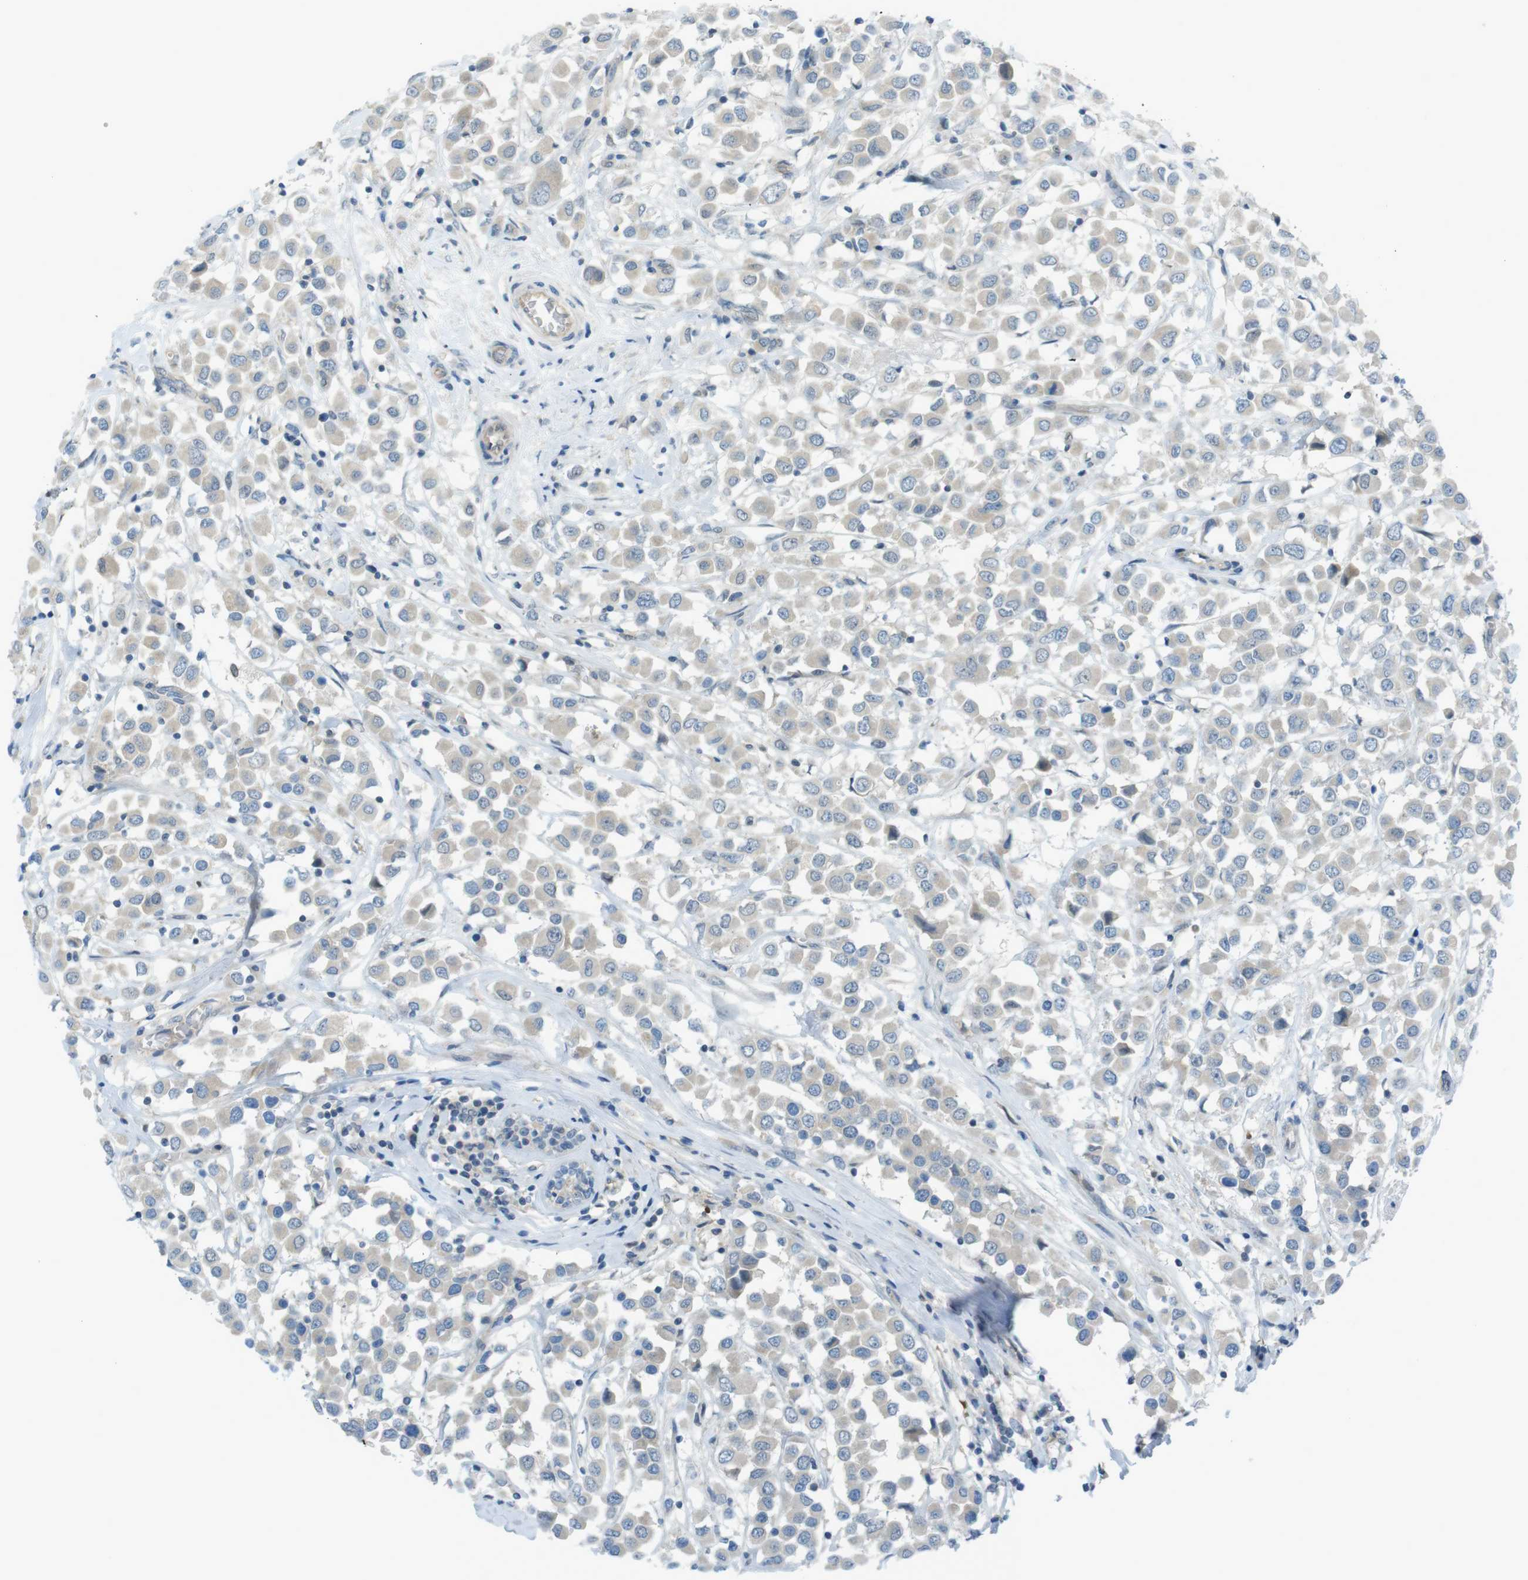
{"staining": {"intensity": "negative", "quantity": "none", "location": "none"}, "tissue": "breast cancer", "cell_type": "Tumor cells", "image_type": "cancer", "snomed": [{"axis": "morphology", "description": "Duct carcinoma"}, {"axis": "topography", "description": "Breast"}], "caption": "IHC photomicrograph of breast invasive ductal carcinoma stained for a protein (brown), which reveals no expression in tumor cells.", "gene": "ZDHHC20", "patient": {"sex": "female", "age": 61}}